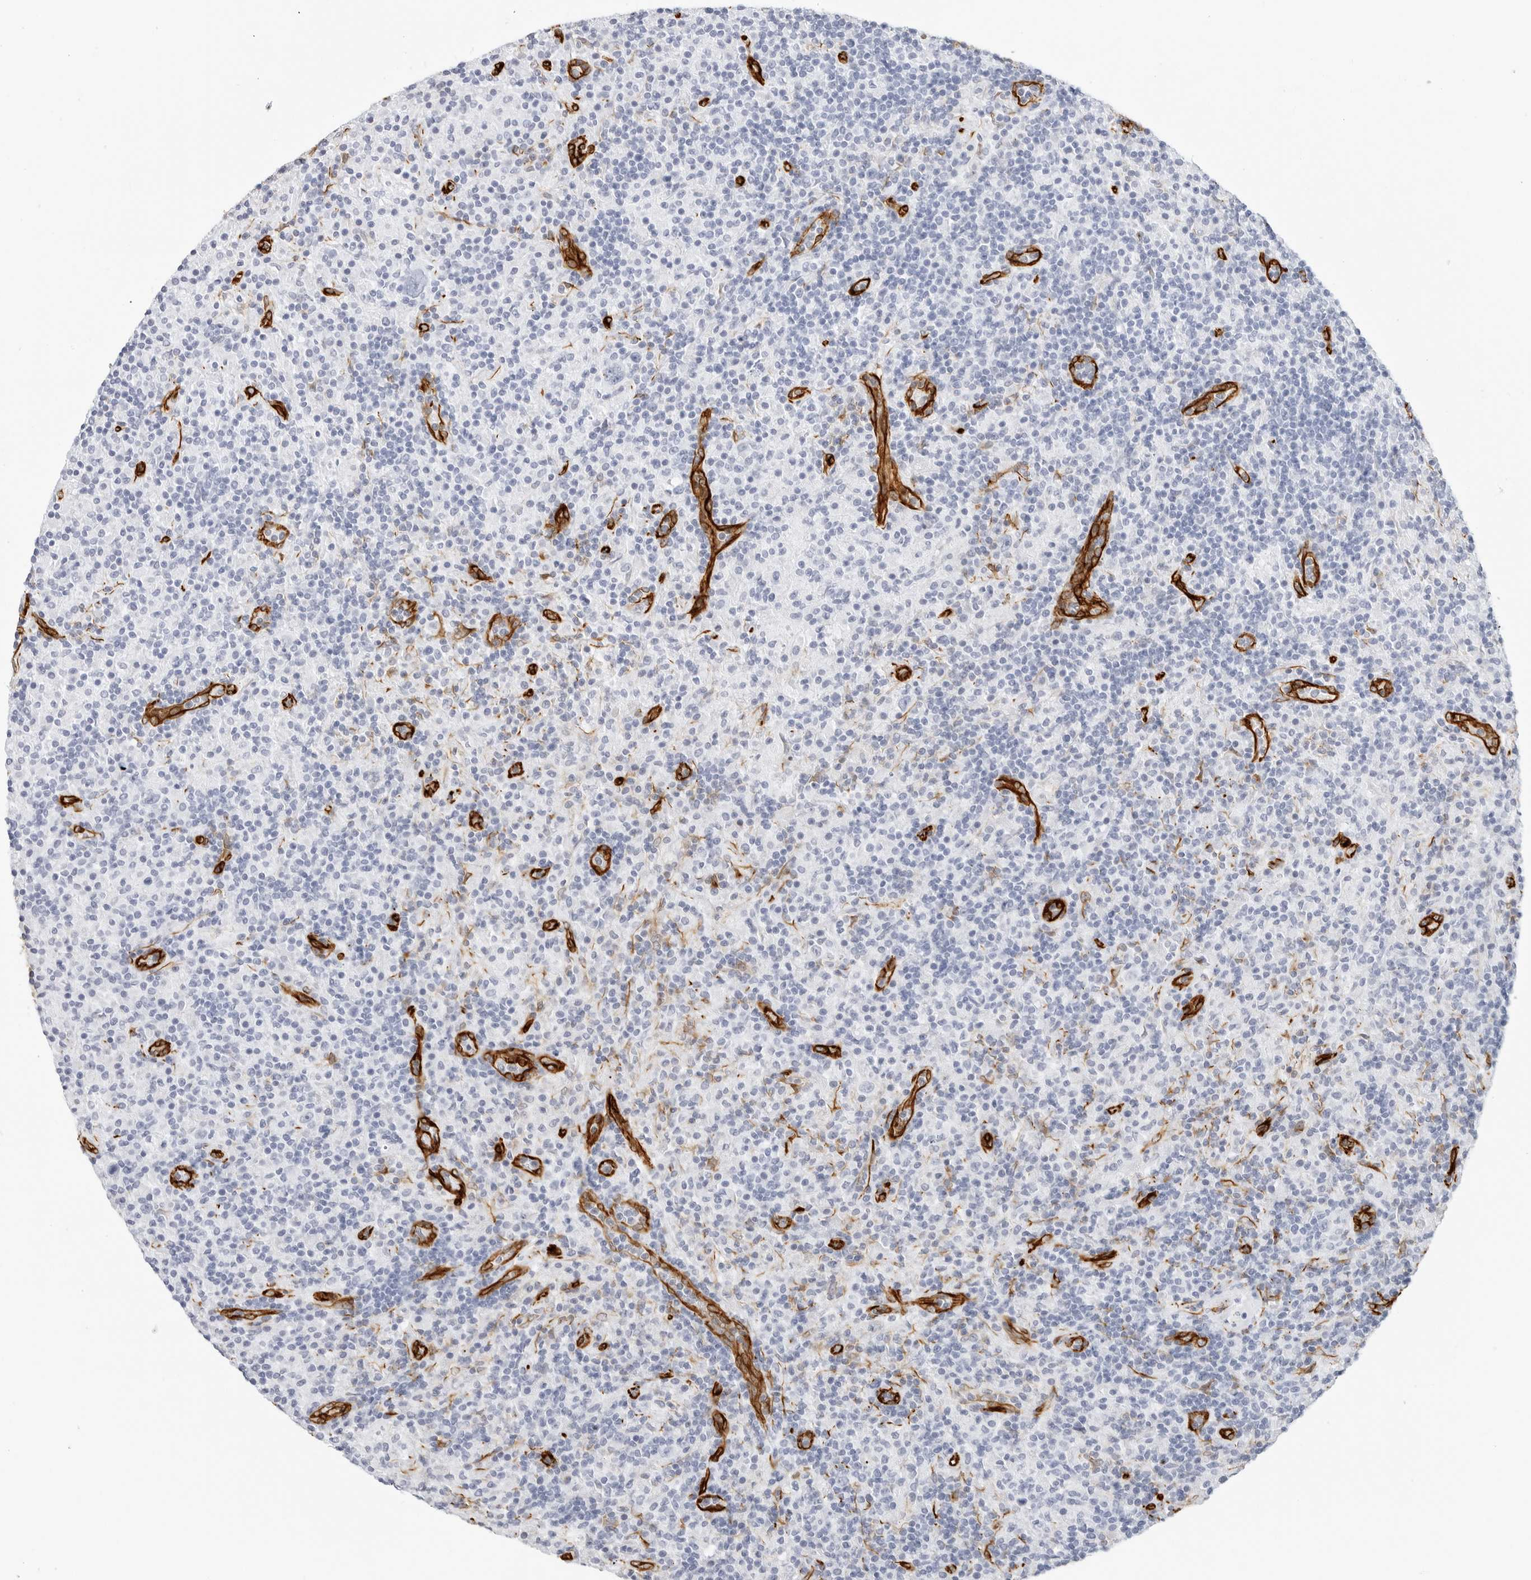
{"staining": {"intensity": "negative", "quantity": "none", "location": "none"}, "tissue": "lymphoma", "cell_type": "Tumor cells", "image_type": "cancer", "snomed": [{"axis": "morphology", "description": "Hodgkin's disease, NOS"}, {"axis": "topography", "description": "Lymph node"}], "caption": "Tumor cells show no significant protein positivity in lymphoma. (Stains: DAB immunohistochemistry with hematoxylin counter stain, Microscopy: brightfield microscopy at high magnification).", "gene": "NES", "patient": {"sex": "male", "age": 70}}